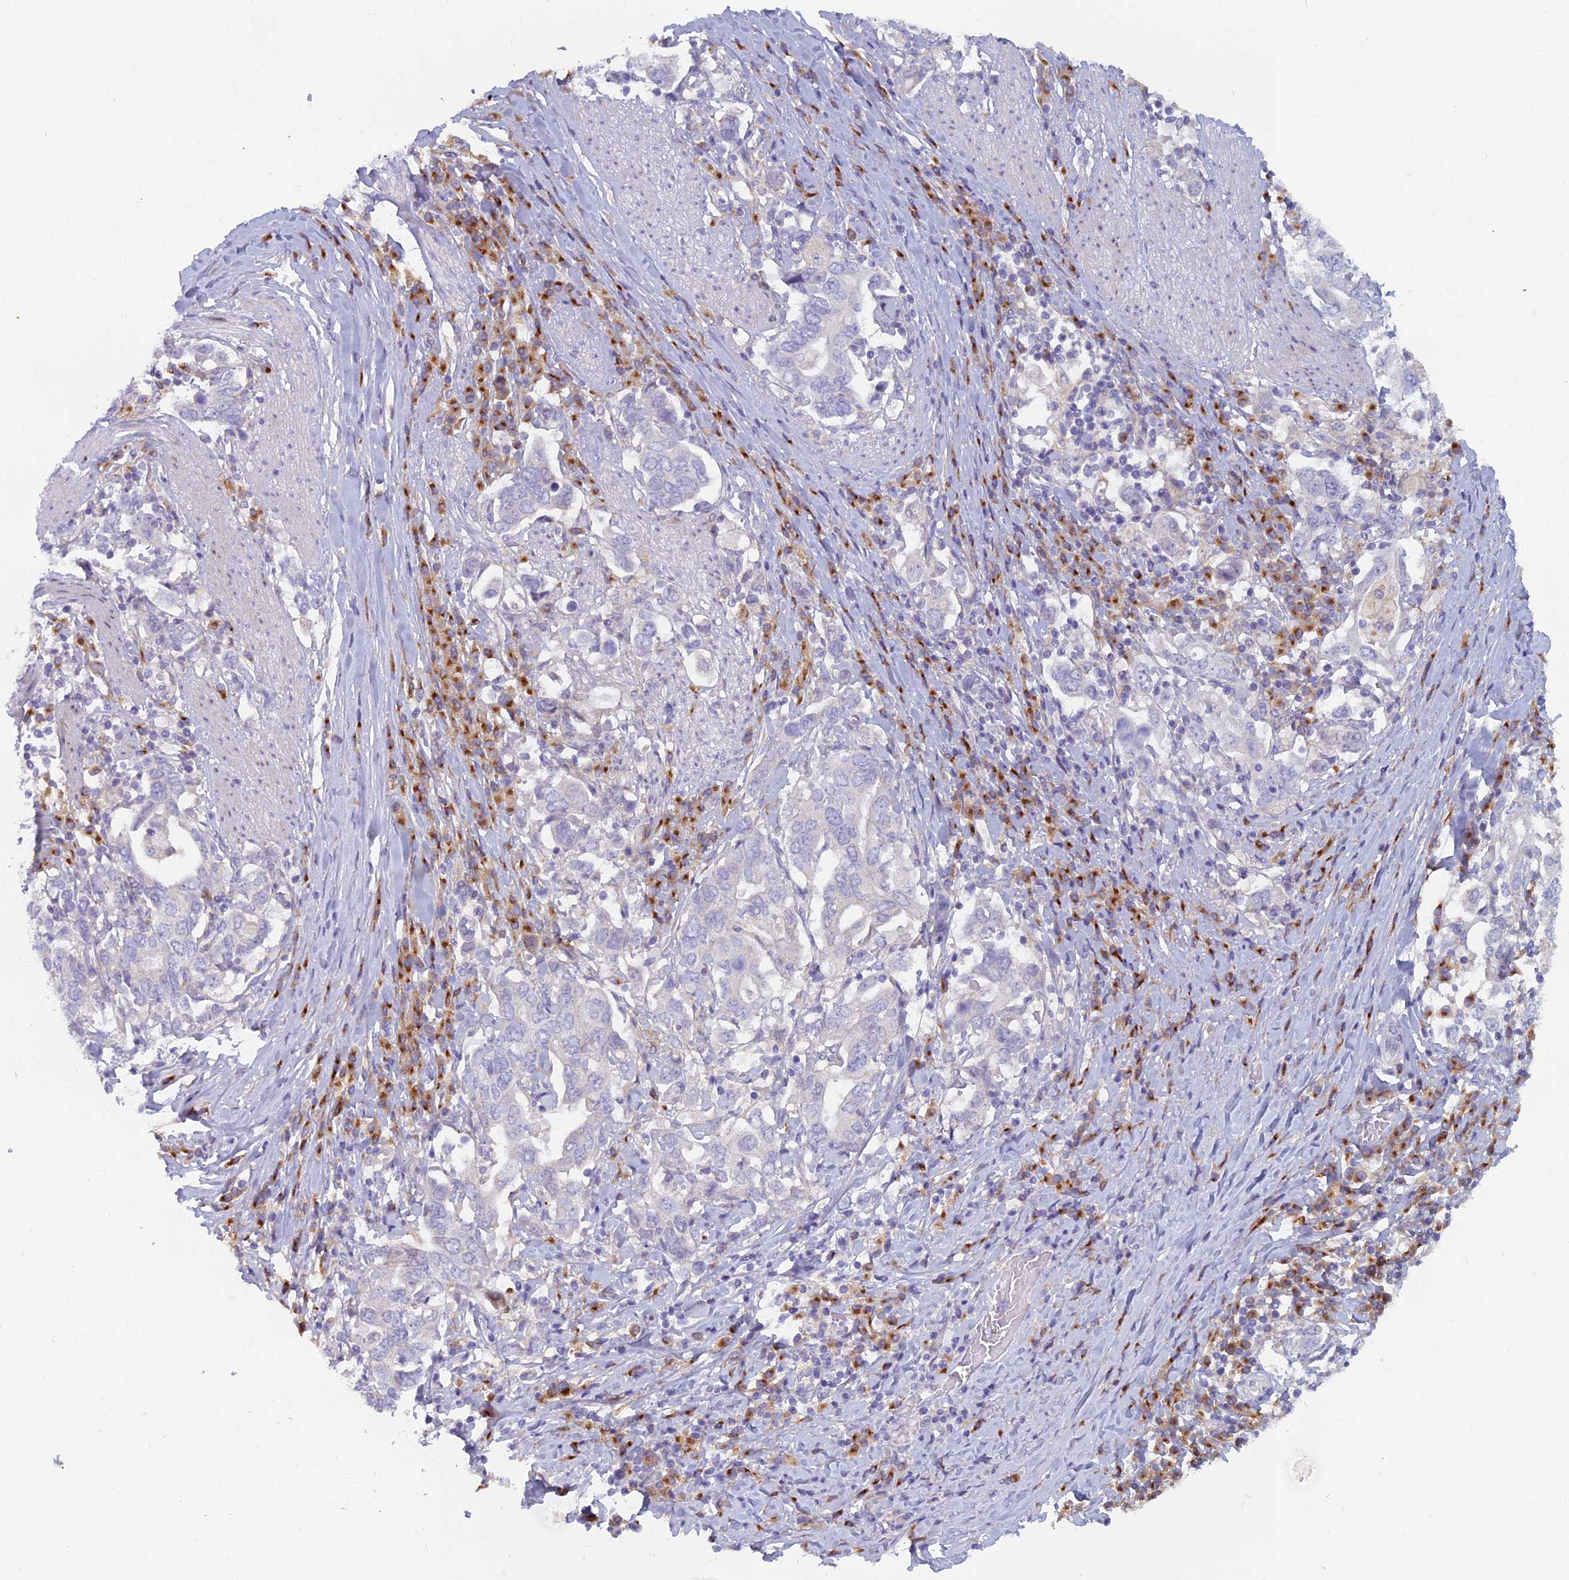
{"staining": {"intensity": "negative", "quantity": "none", "location": "none"}, "tissue": "stomach cancer", "cell_type": "Tumor cells", "image_type": "cancer", "snomed": [{"axis": "morphology", "description": "Adenocarcinoma, NOS"}, {"axis": "topography", "description": "Stomach, upper"}, {"axis": "topography", "description": "Stomach"}], "caption": "Immunohistochemistry photomicrograph of neoplastic tissue: stomach cancer stained with DAB demonstrates no significant protein expression in tumor cells.", "gene": "B9D2", "patient": {"sex": "male", "age": 62}}